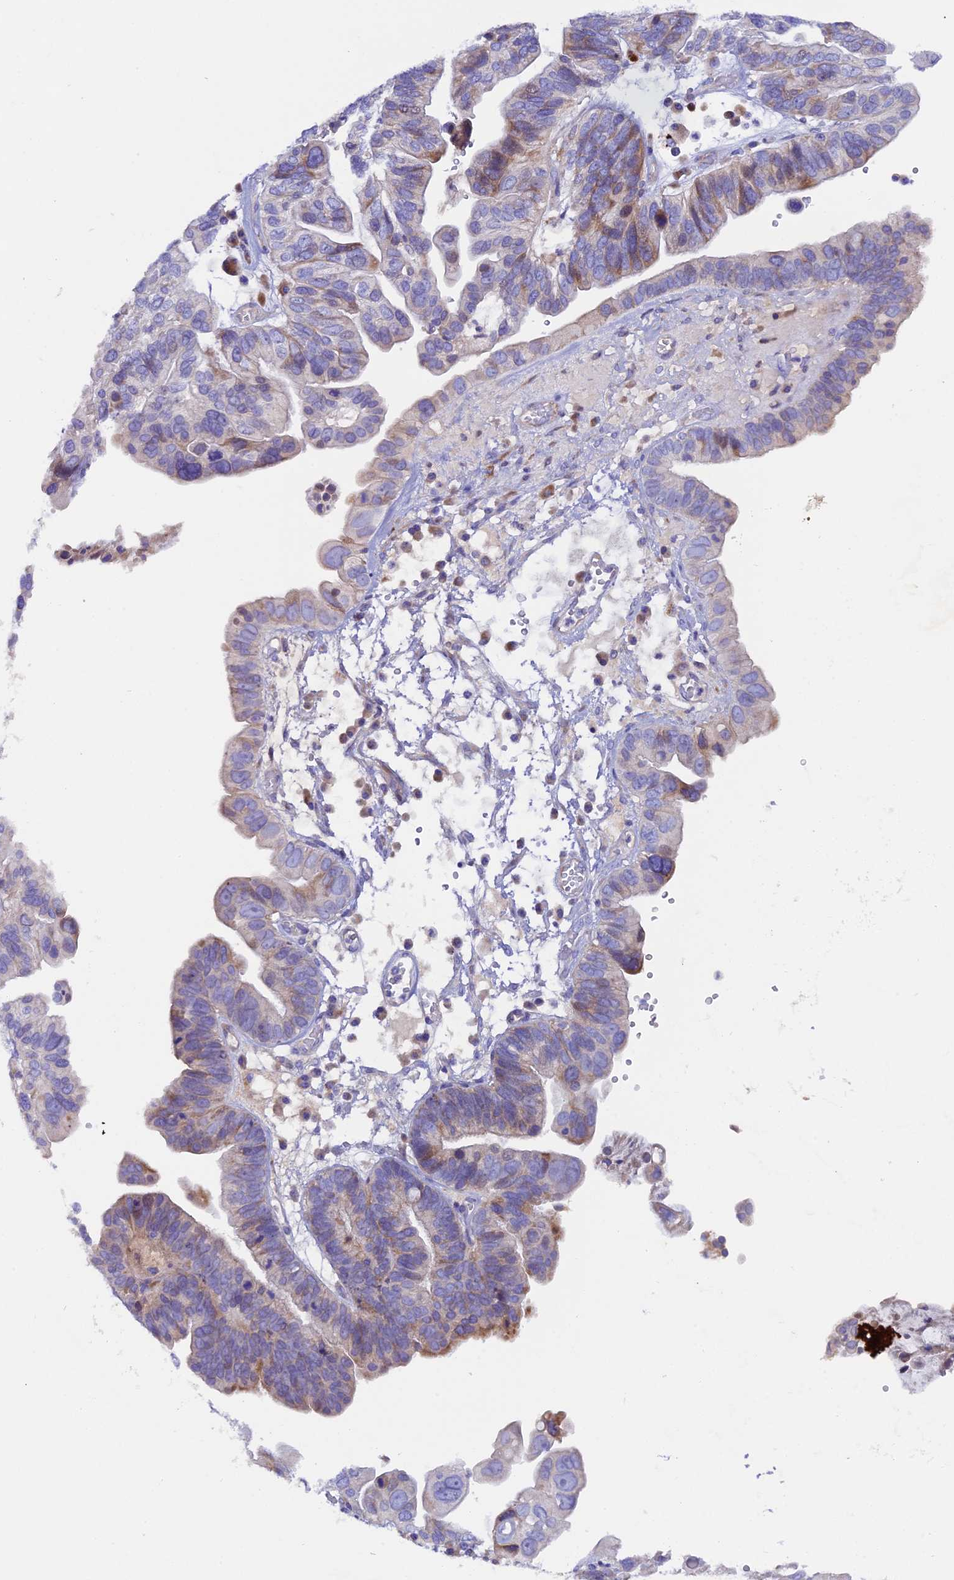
{"staining": {"intensity": "moderate", "quantity": "<25%", "location": "cytoplasmic/membranous"}, "tissue": "ovarian cancer", "cell_type": "Tumor cells", "image_type": "cancer", "snomed": [{"axis": "morphology", "description": "Cystadenocarcinoma, serous, NOS"}, {"axis": "topography", "description": "Ovary"}], "caption": "Ovarian cancer (serous cystadenocarcinoma) was stained to show a protein in brown. There is low levels of moderate cytoplasmic/membranous expression in approximately <25% of tumor cells. (DAB (3,3'-diaminobenzidine) IHC, brown staining for protein, blue staining for nuclei).", "gene": "PIGU", "patient": {"sex": "female", "age": 56}}